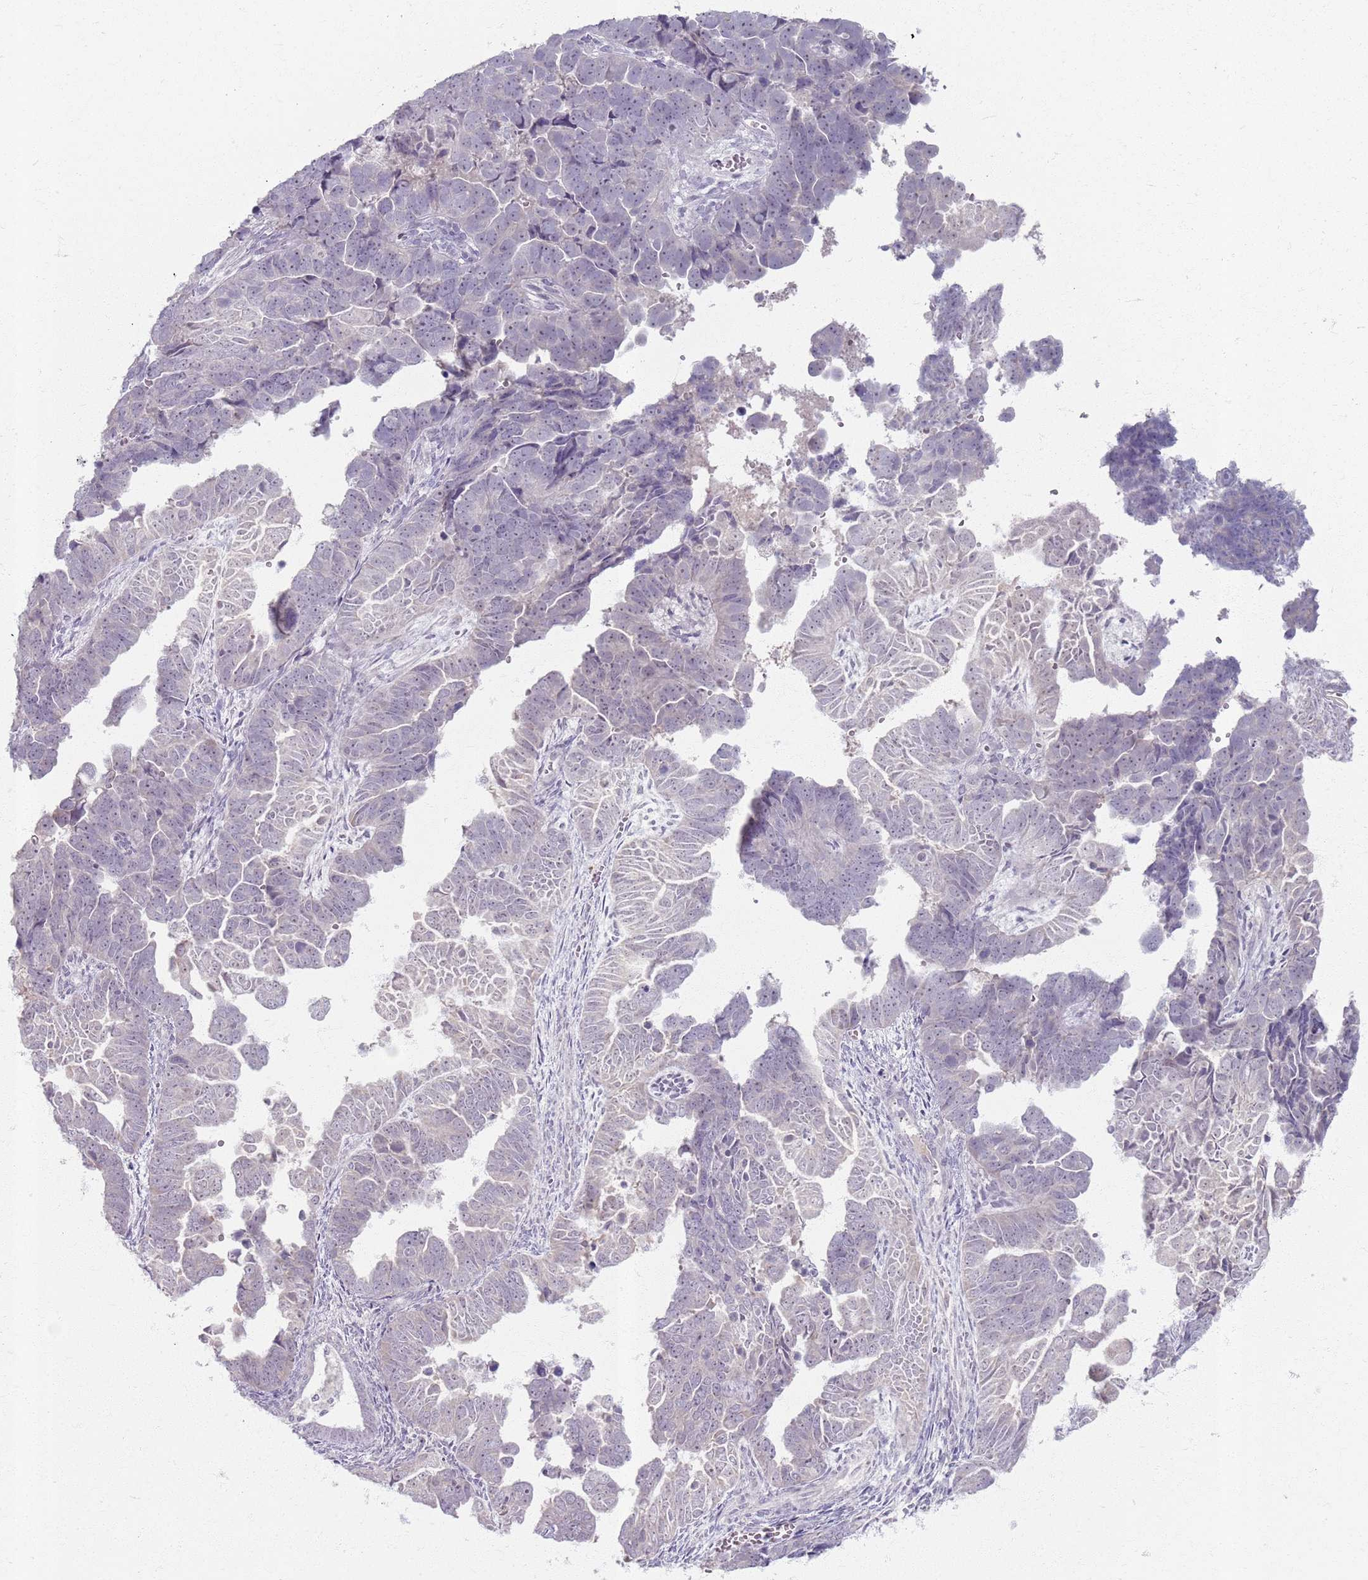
{"staining": {"intensity": "negative", "quantity": "none", "location": "none"}, "tissue": "endometrial cancer", "cell_type": "Tumor cells", "image_type": "cancer", "snomed": [{"axis": "morphology", "description": "Adenocarcinoma, NOS"}, {"axis": "topography", "description": "Endometrium"}], "caption": "The IHC micrograph has no significant staining in tumor cells of adenocarcinoma (endometrial) tissue.", "gene": "CRIPT", "patient": {"sex": "female", "age": 75}}